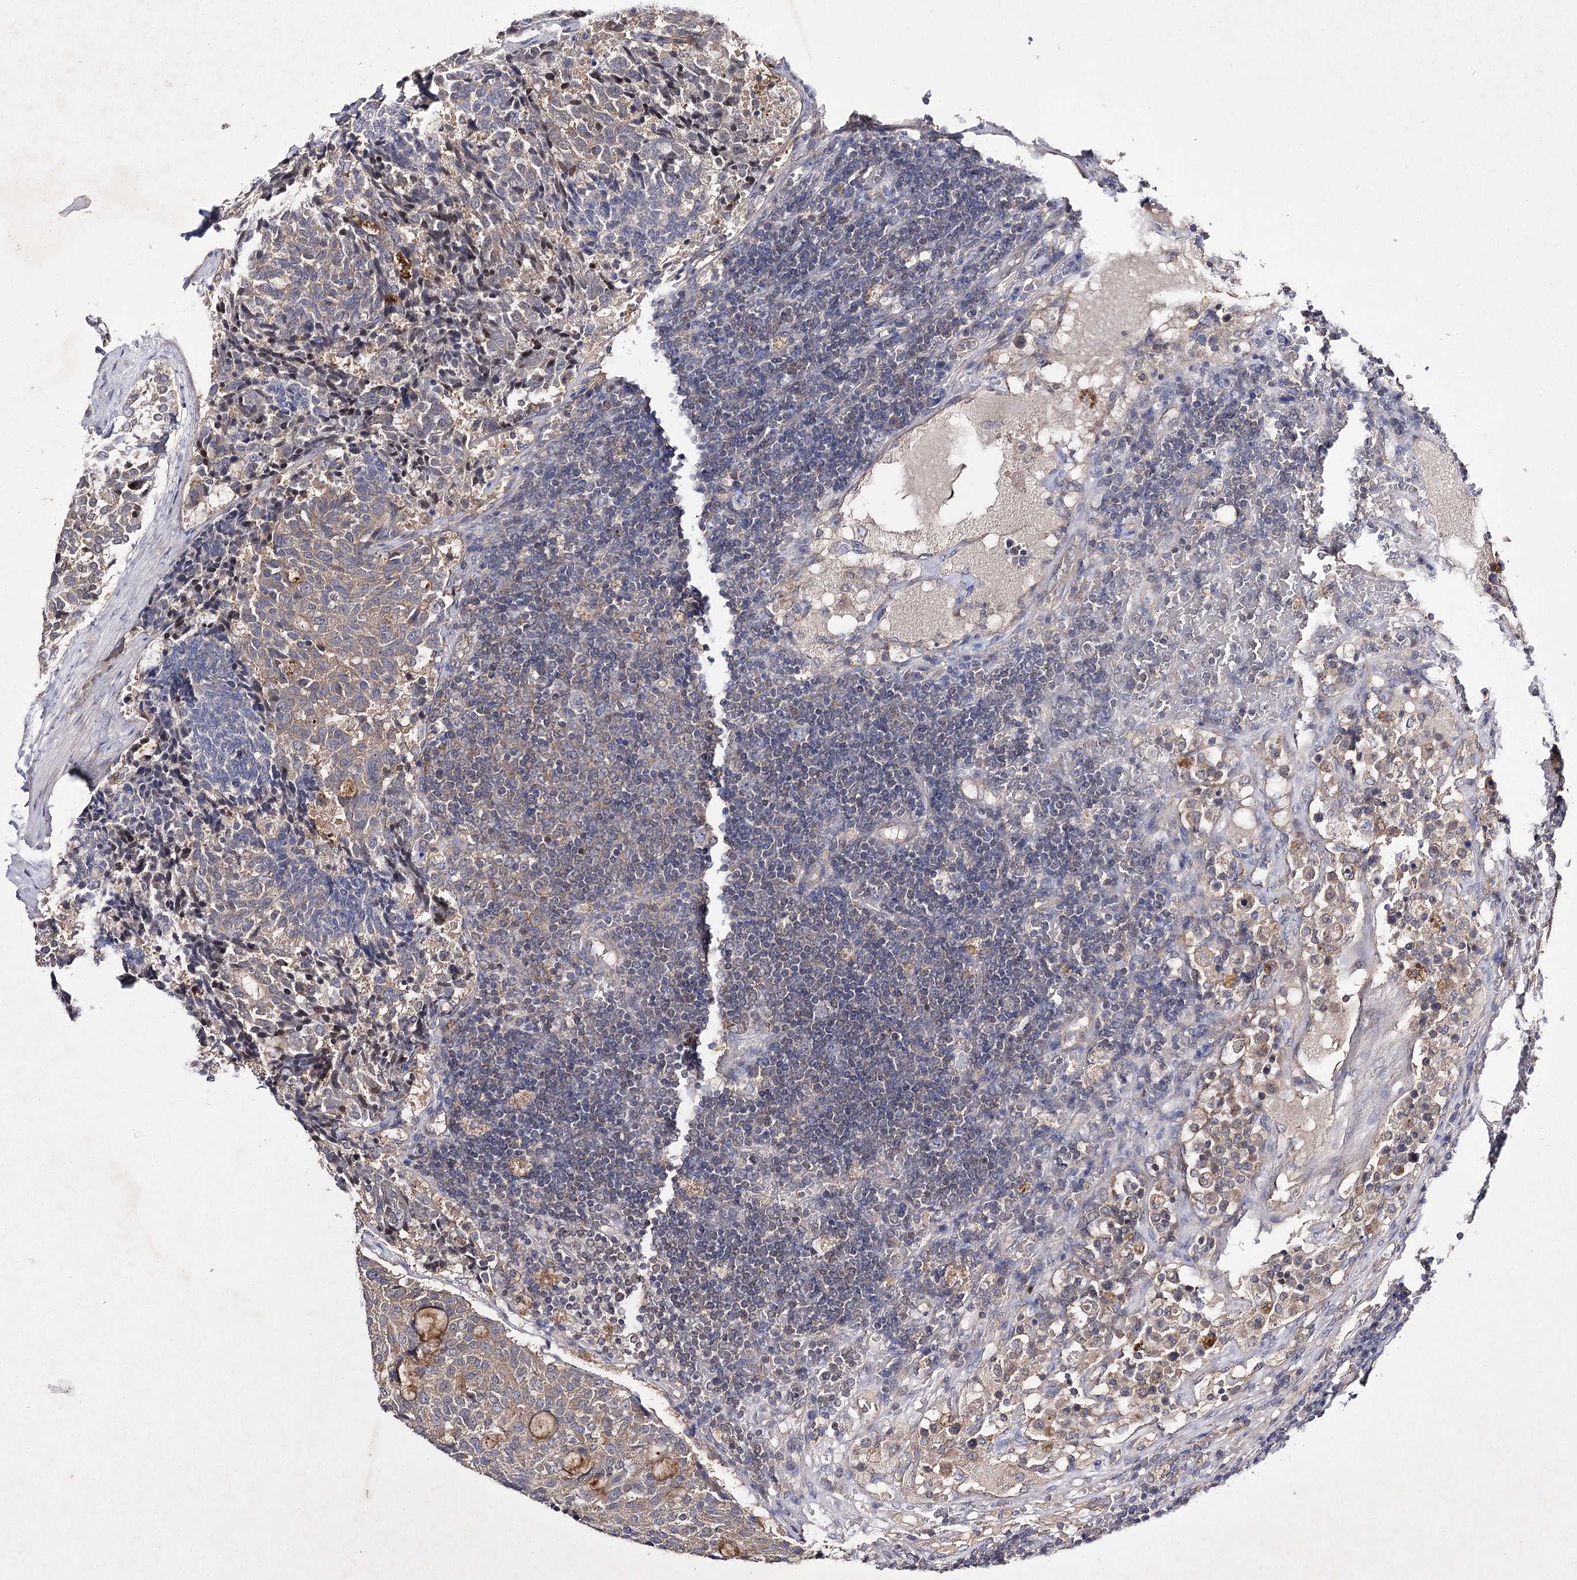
{"staining": {"intensity": "weak", "quantity": ">75%", "location": "cytoplasmic/membranous"}, "tissue": "carcinoid", "cell_type": "Tumor cells", "image_type": "cancer", "snomed": [{"axis": "morphology", "description": "Carcinoid, malignant, NOS"}, {"axis": "topography", "description": "Pancreas"}], "caption": "Protein staining demonstrates weak cytoplasmic/membranous expression in approximately >75% of tumor cells in carcinoid. (DAB = brown stain, brightfield microscopy at high magnification).", "gene": "BCR", "patient": {"sex": "female", "age": 54}}